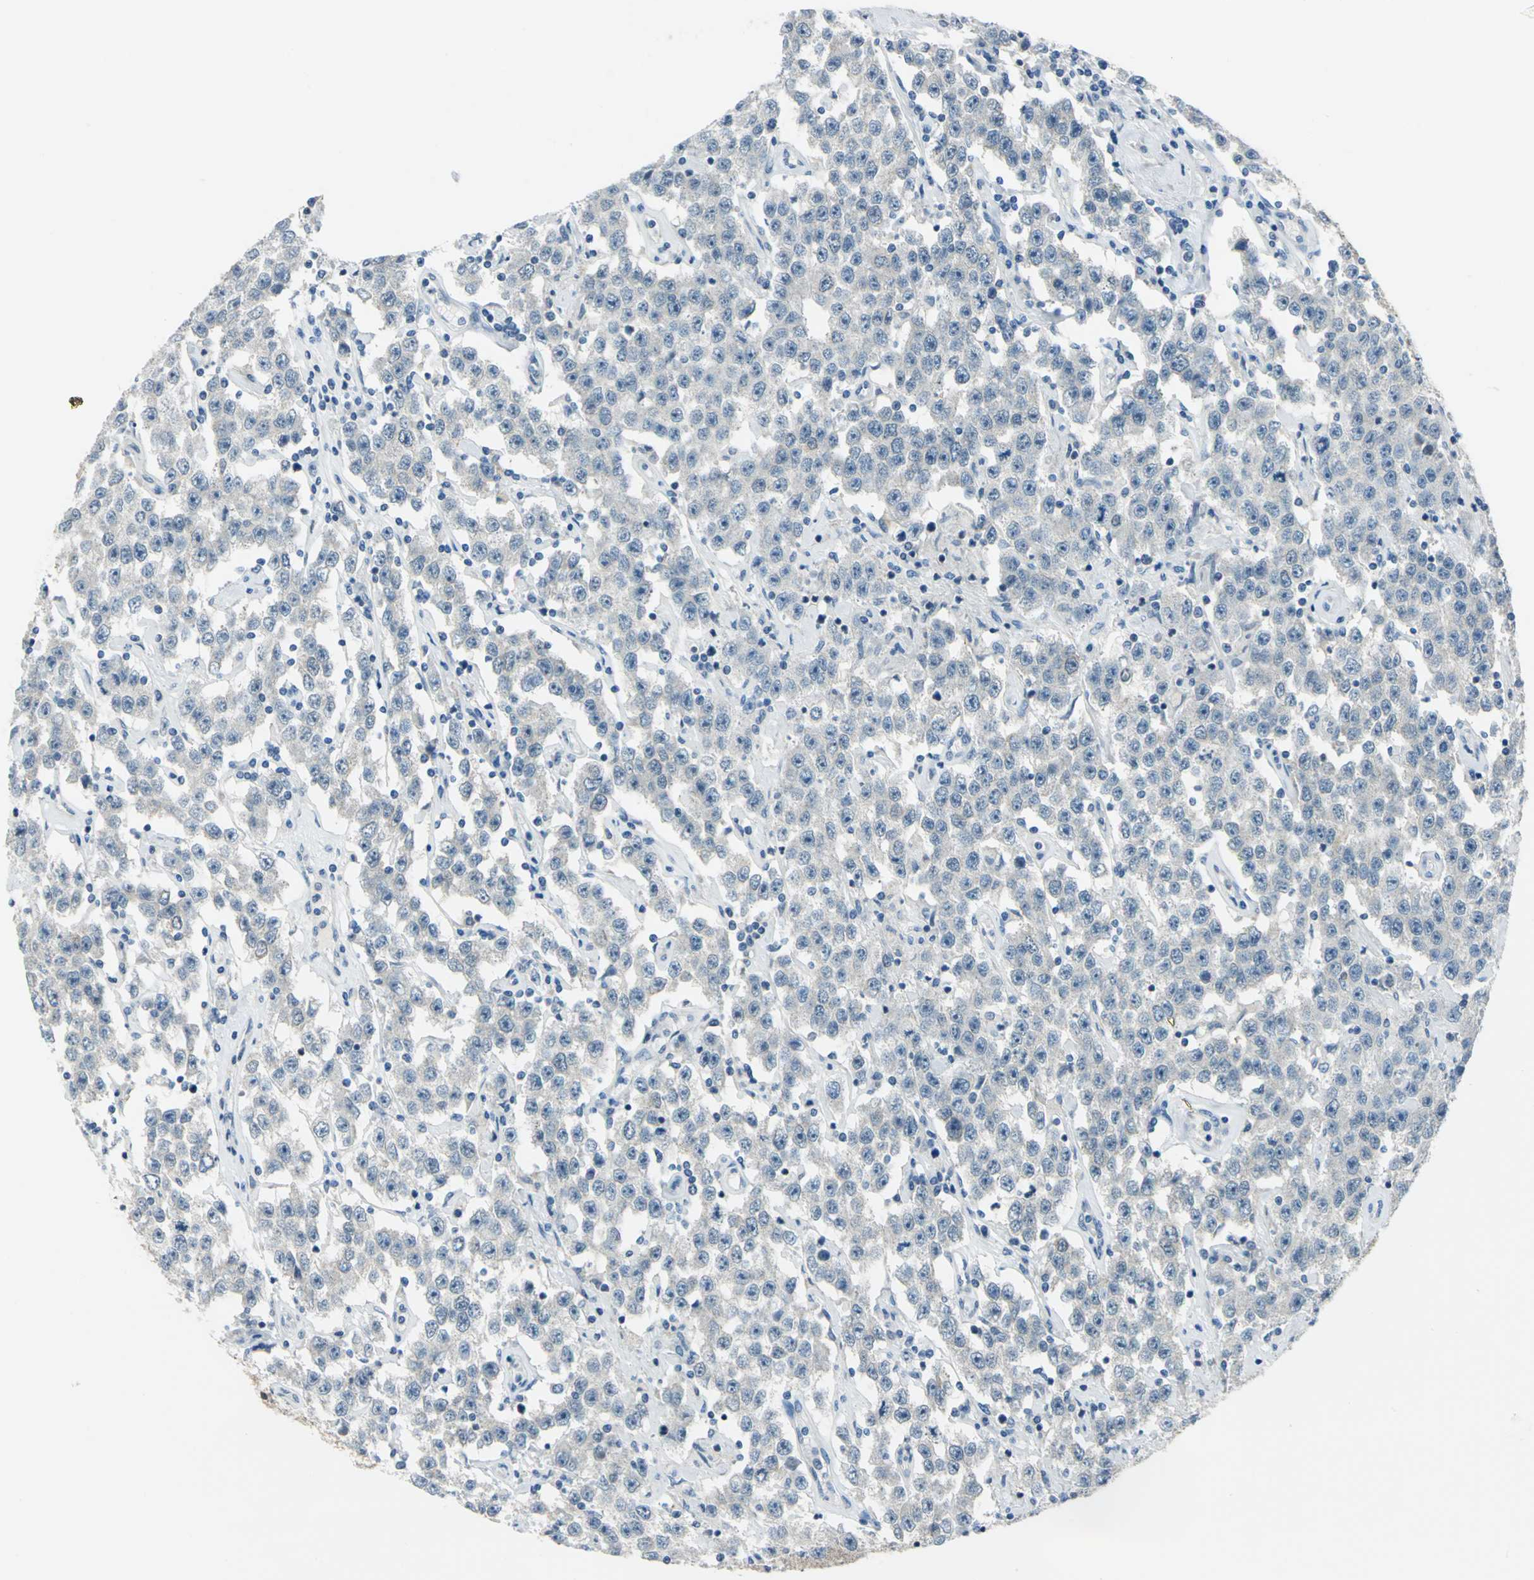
{"staining": {"intensity": "weak", "quantity": ">75%", "location": "cytoplasmic/membranous"}, "tissue": "testis cancer", "cell_type": "Tumor cells", "image_type": "cancer", "snomed": [{"axis": "morphology", "description": "Seminoma, NOS"}, {"axis": "topography", "description": "Testis"}], "caption": "This photomicrograph demonstrates immunohistochemistry staining of human testis cancer (seminoma), with low weak cytoplasmic/membranous positivity in approximately >75% of tumor cells.", "gene": "PIN1", "patient": {"sex": "male", "age": 52}}